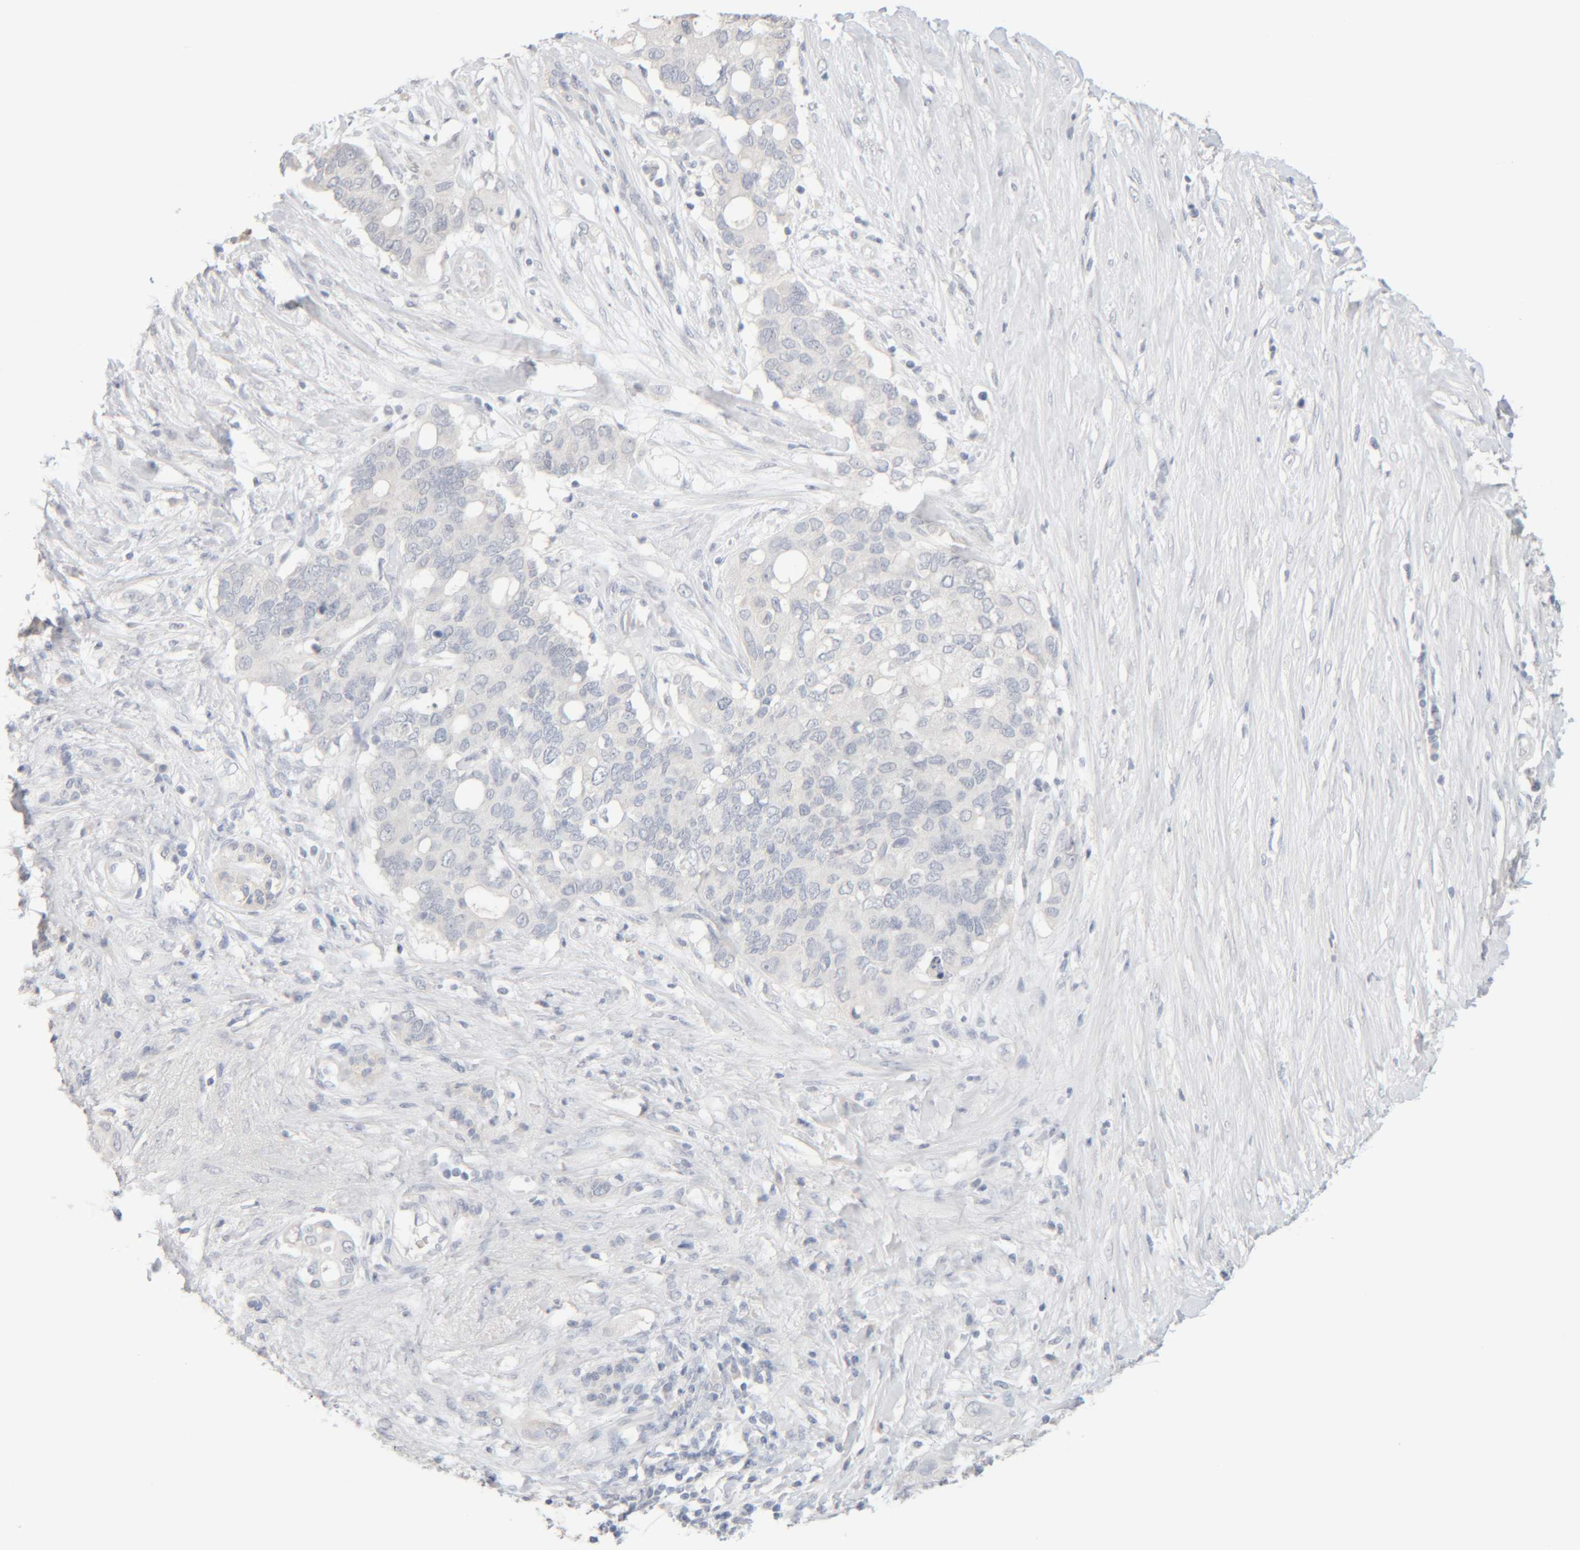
{"staining": {"intensity": "negative", "quantity": "none", "location": "none"}, "tissue": "pancreatic cancer", "cell_type": "Tumor cells", "image_type": "cancer", "snomed": [{"axis": "morphology", "description": "Adenocarcinoma, NOS"}, {"axis": "topography", "description": "Pancreas"}], "caption": "IHC image of pancreatic cancer stained for a protein (brown), which reveals no staining in tumor cells.", "gene": "RIDA", "patient": {"sex": "female", "age": 56}}